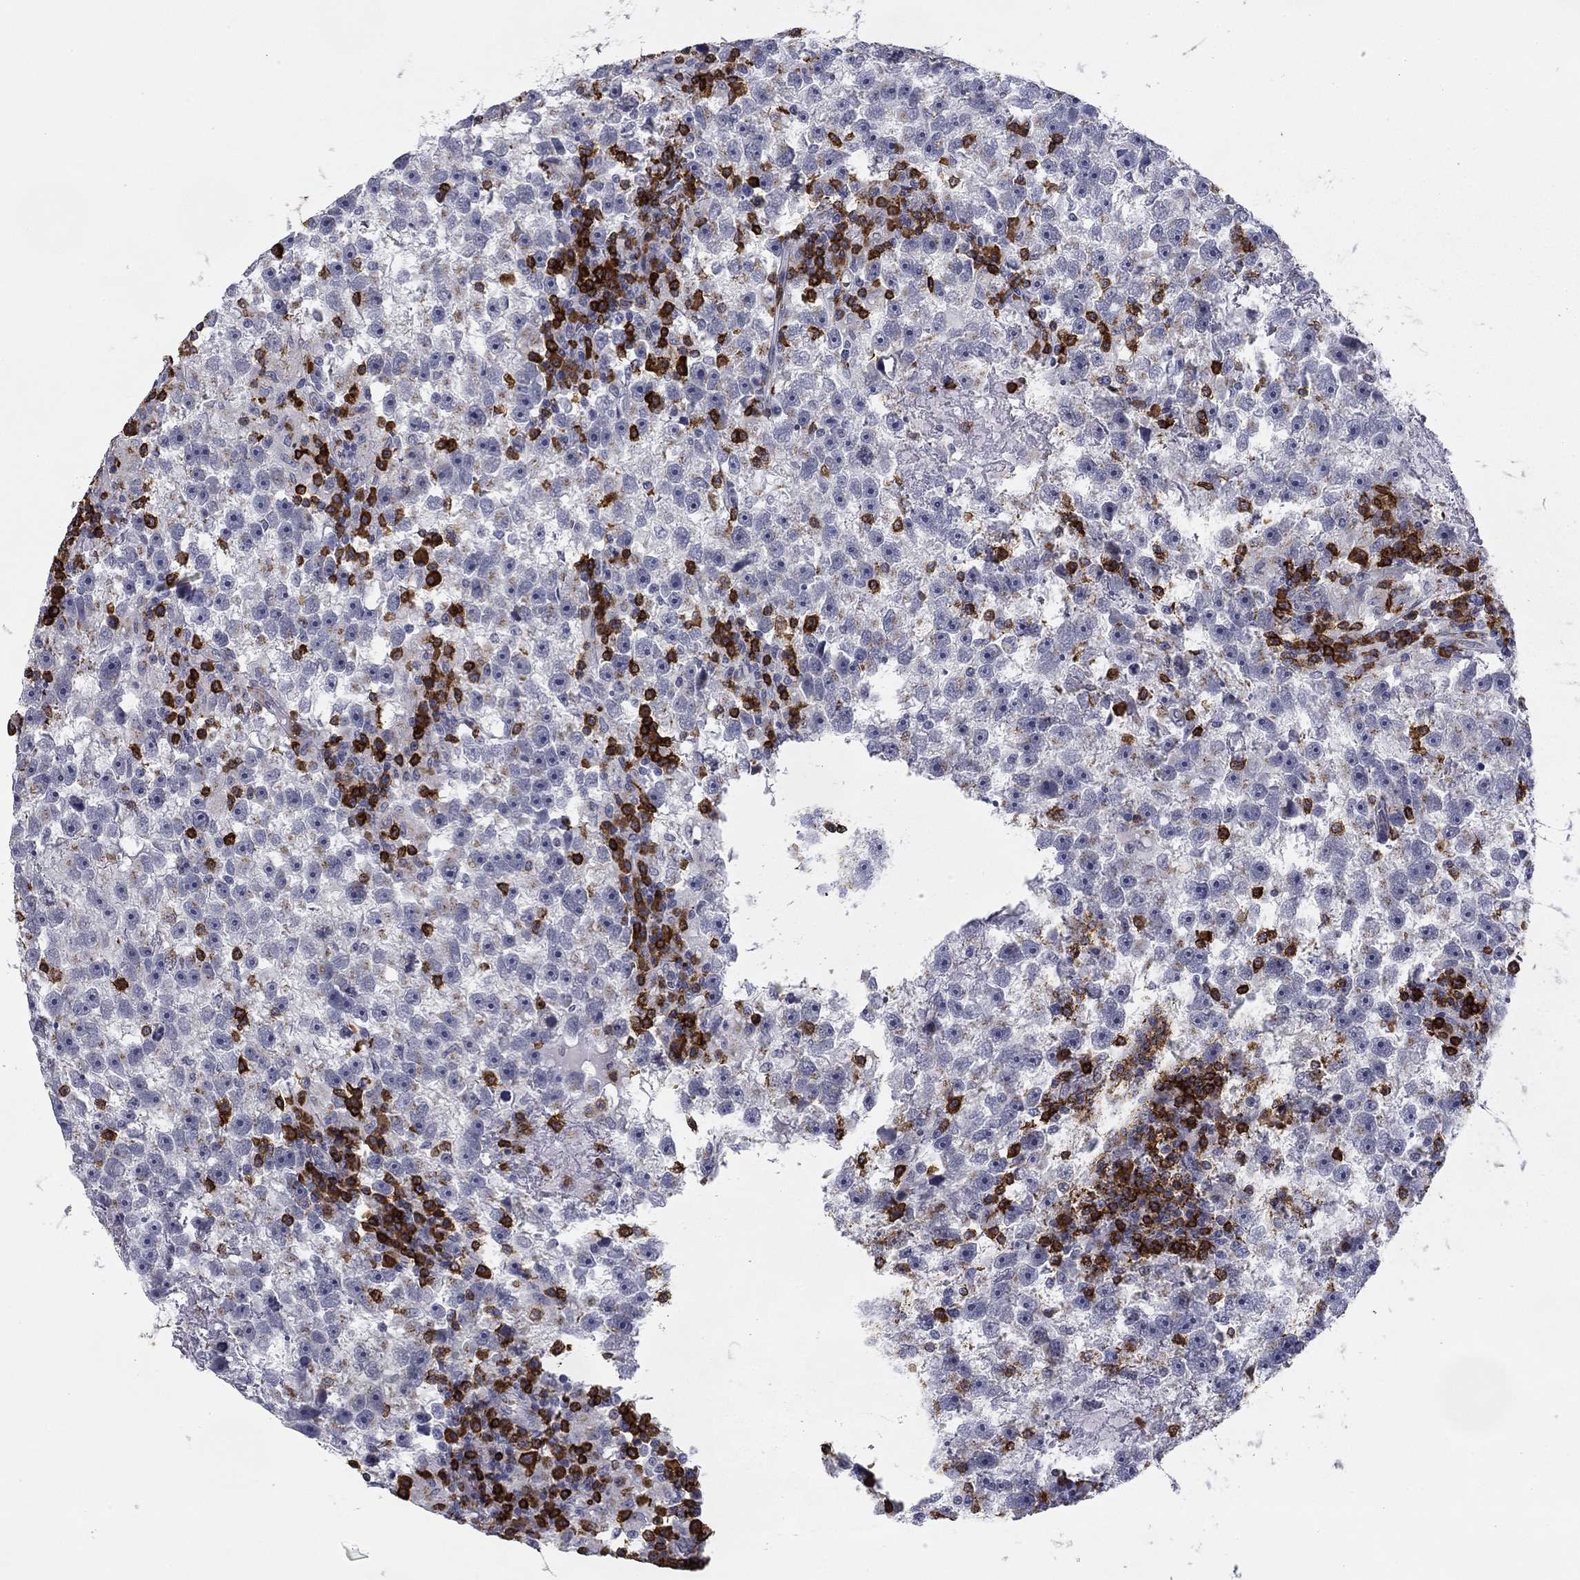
{"staining": {"intensity": "negative", "quantity": "none", "location": "none"}, "tissue": "testis cancer", "cell_type": "Tumor cells", "image_type": "cancer", "snomed": [{"axis": "morphology", "description": "Seminoma, NOS"}, {"axis": "topography", "description": "Testis"}], "caption": "This photomicrograph is of testis seminoma stained with immunohistochemistry (IHC) to label a protein in brown with the nuclei are counter-stained blue. There is no expression in tumor cells.", "gene": "TRAT1", "patient": {"sex": "male", "age": 47}}